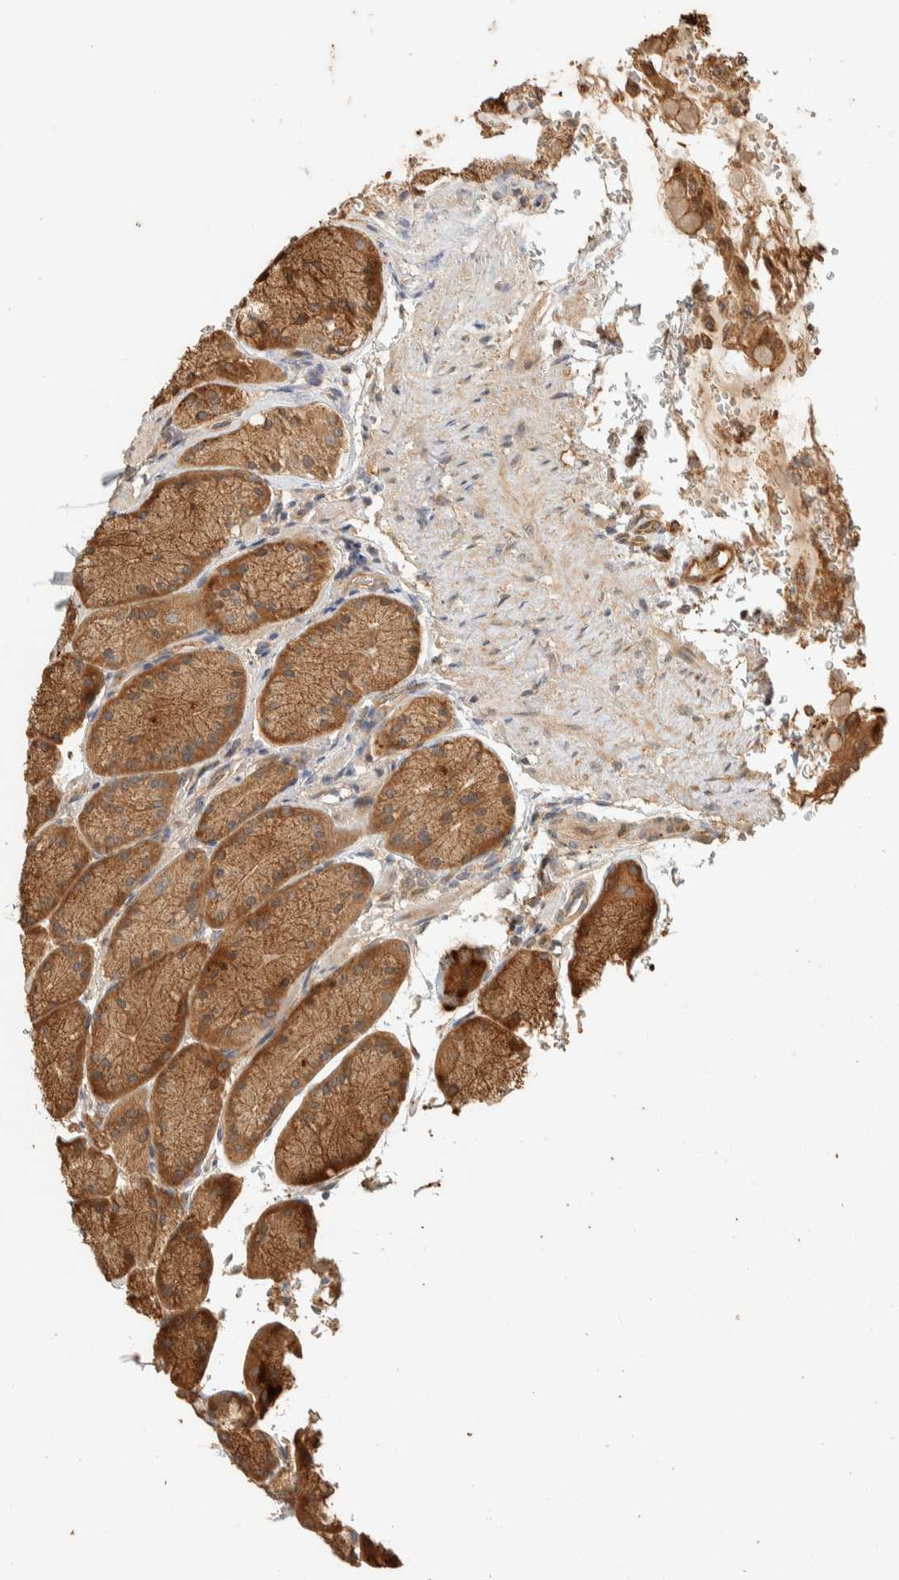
{"staining": {"intensity": "moderate", "quantity": ">75%", "location": "cytoplasmic/membranous"}, "tissue": "stomach", "cell_type": "Glandular cells", "image_type": "normal", "snomed": [{"axis": "morphology", "description": "Normal tissue, NOS"}, {"axis": "topography", "description": "Stomach"}], "caption": "The micrograph shows staining of unremarkable stomach, revealing moderate cytoplasmic/membranous protein staining (brown color) within glandular cells. The protein is stained brown, and the nuclei are stained in blue (DAB (3,3'-diaminobenzidine) IHC with brightfield microscopy, high magnification).", "gene": "EXOC7", "patient": {"sex": "male", "age": 42}}